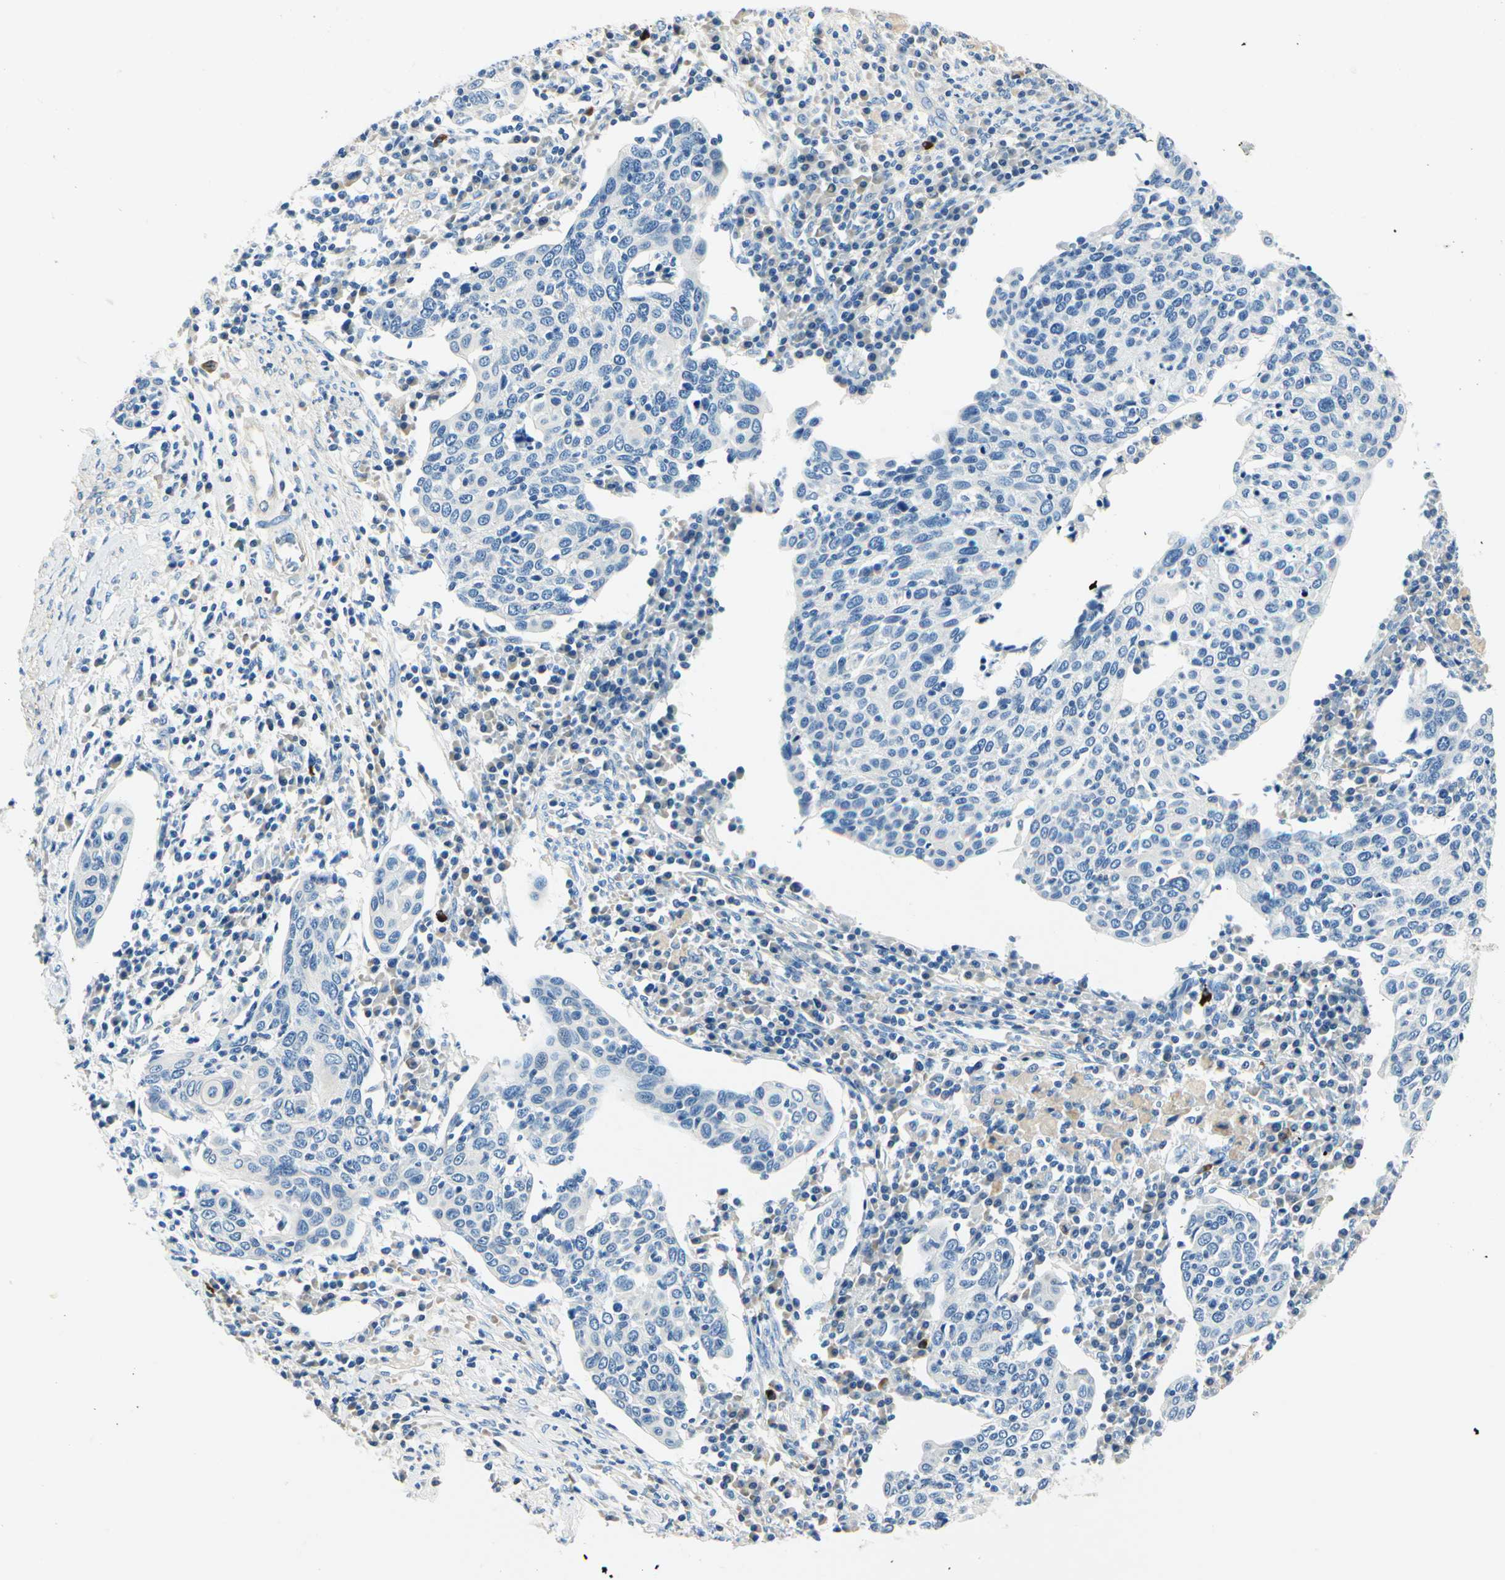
{"staining": {"intensity": "negative", "quantity": "none", "location": "none"}, "tissue": "cervical cancer", "cell_type": "Tumor cells", "image_type": "cancer", "snomed": [{"axis": "morphology", "description": "Squamous cell carcinoma, NOS"}, {"axis": "topography", "description": "Cervix"}], "caption": "Image shows no significant protein staining in tumor cells of cervical cancer. Nuclei are stained in blue.", "gene": "TGFBR3", "patient": {"sex": "female", "age": 40}}